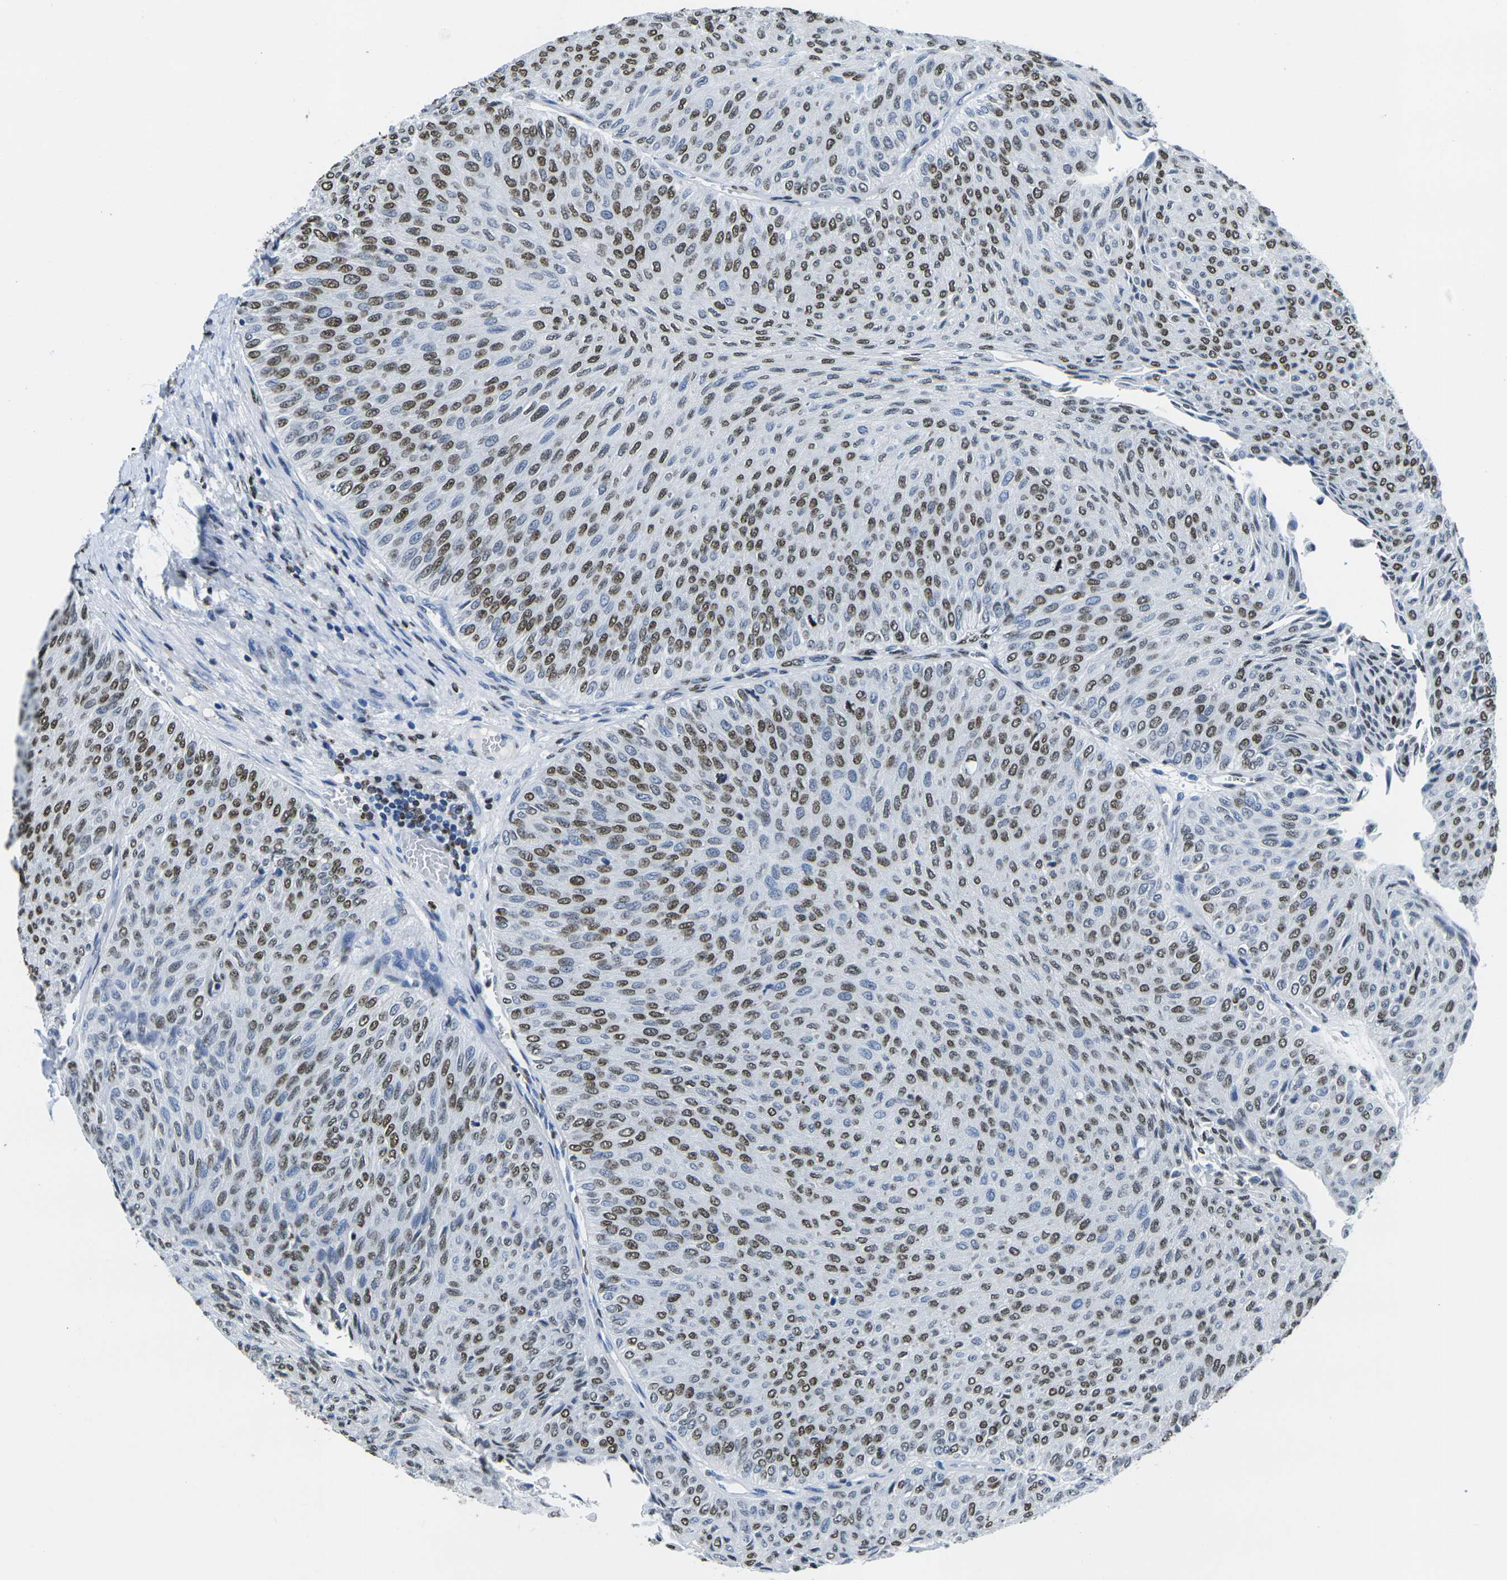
{"staining": {"intensity": "strong", "quantity": "25%-75%", "location": "nuclear"}, "tissue": "urothelial cancer", "cell_type": "Tumor cells", "image_type": "cancer", "snomed": [{"axis": "morphology", "description": "Urothelial carcinoma, Low grade"}, {"axis": "topography", "description": "Urinary bladder"}], "caption": "Protein staining of low-grade urothelial carcinoma tissue reveals strong nuclear expression in about 25%-75% of tumor cells.", "gene": "DRAXIN", "patient": {"sex": "male", "age": 78}}